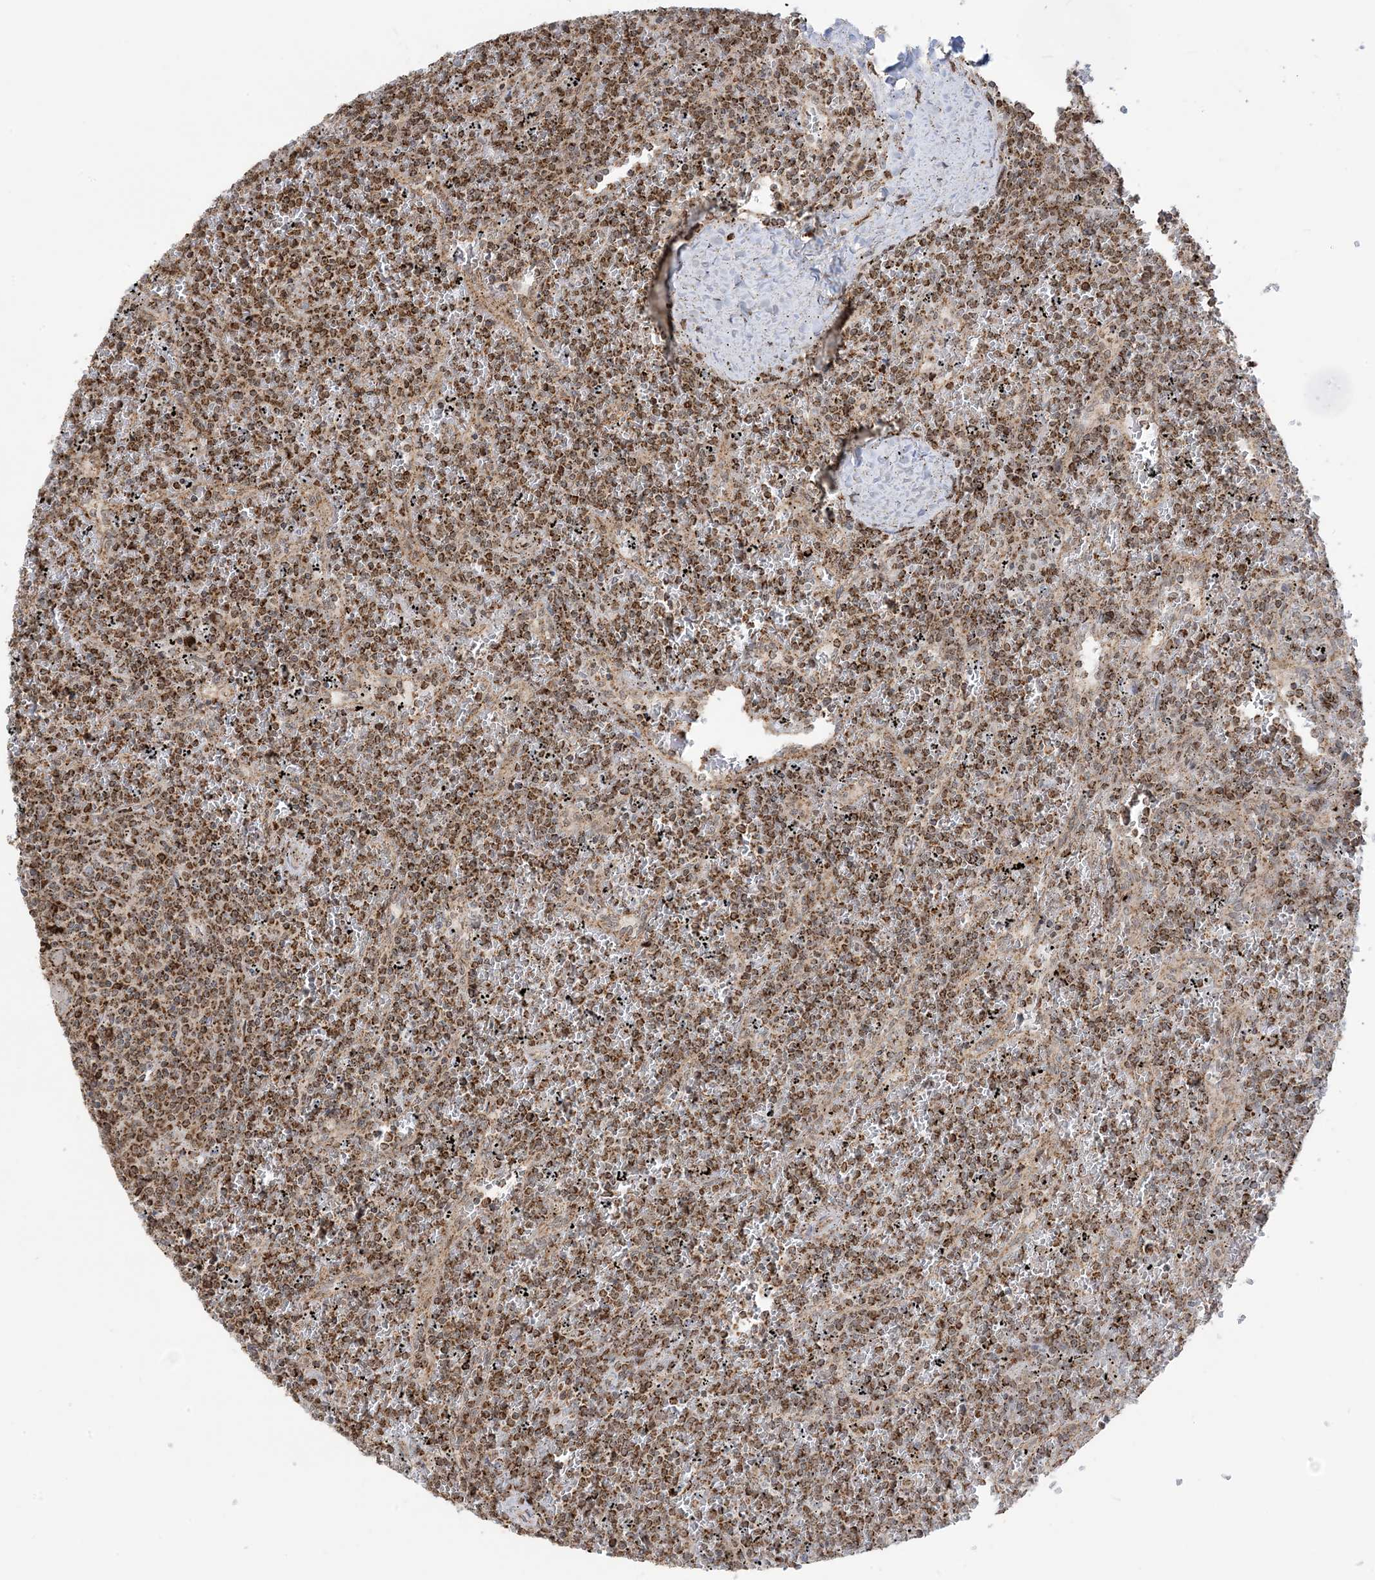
{"staining": {"intensity": "moderate", "quantity": ">75%", "location": "cytoplasmic/membranous"}, "tissue": "lymphoma", "cell_type": "Tumor cells", "image_type": "cancer", "snomed": [{"axis": "morphology", "description": "Malignant lymphoma, non-Hodgkin's type, Low grade"}, {"axis": "topography", "description": "Spleen"}], "caption": "The image demonstrates a brown stain indicating the presence of a protein in the cytoplasmic/membranous of tumor cells in lymphoma.", "gene": "MAPKBP1", "patient": {"sex": "female", "age": 19}}